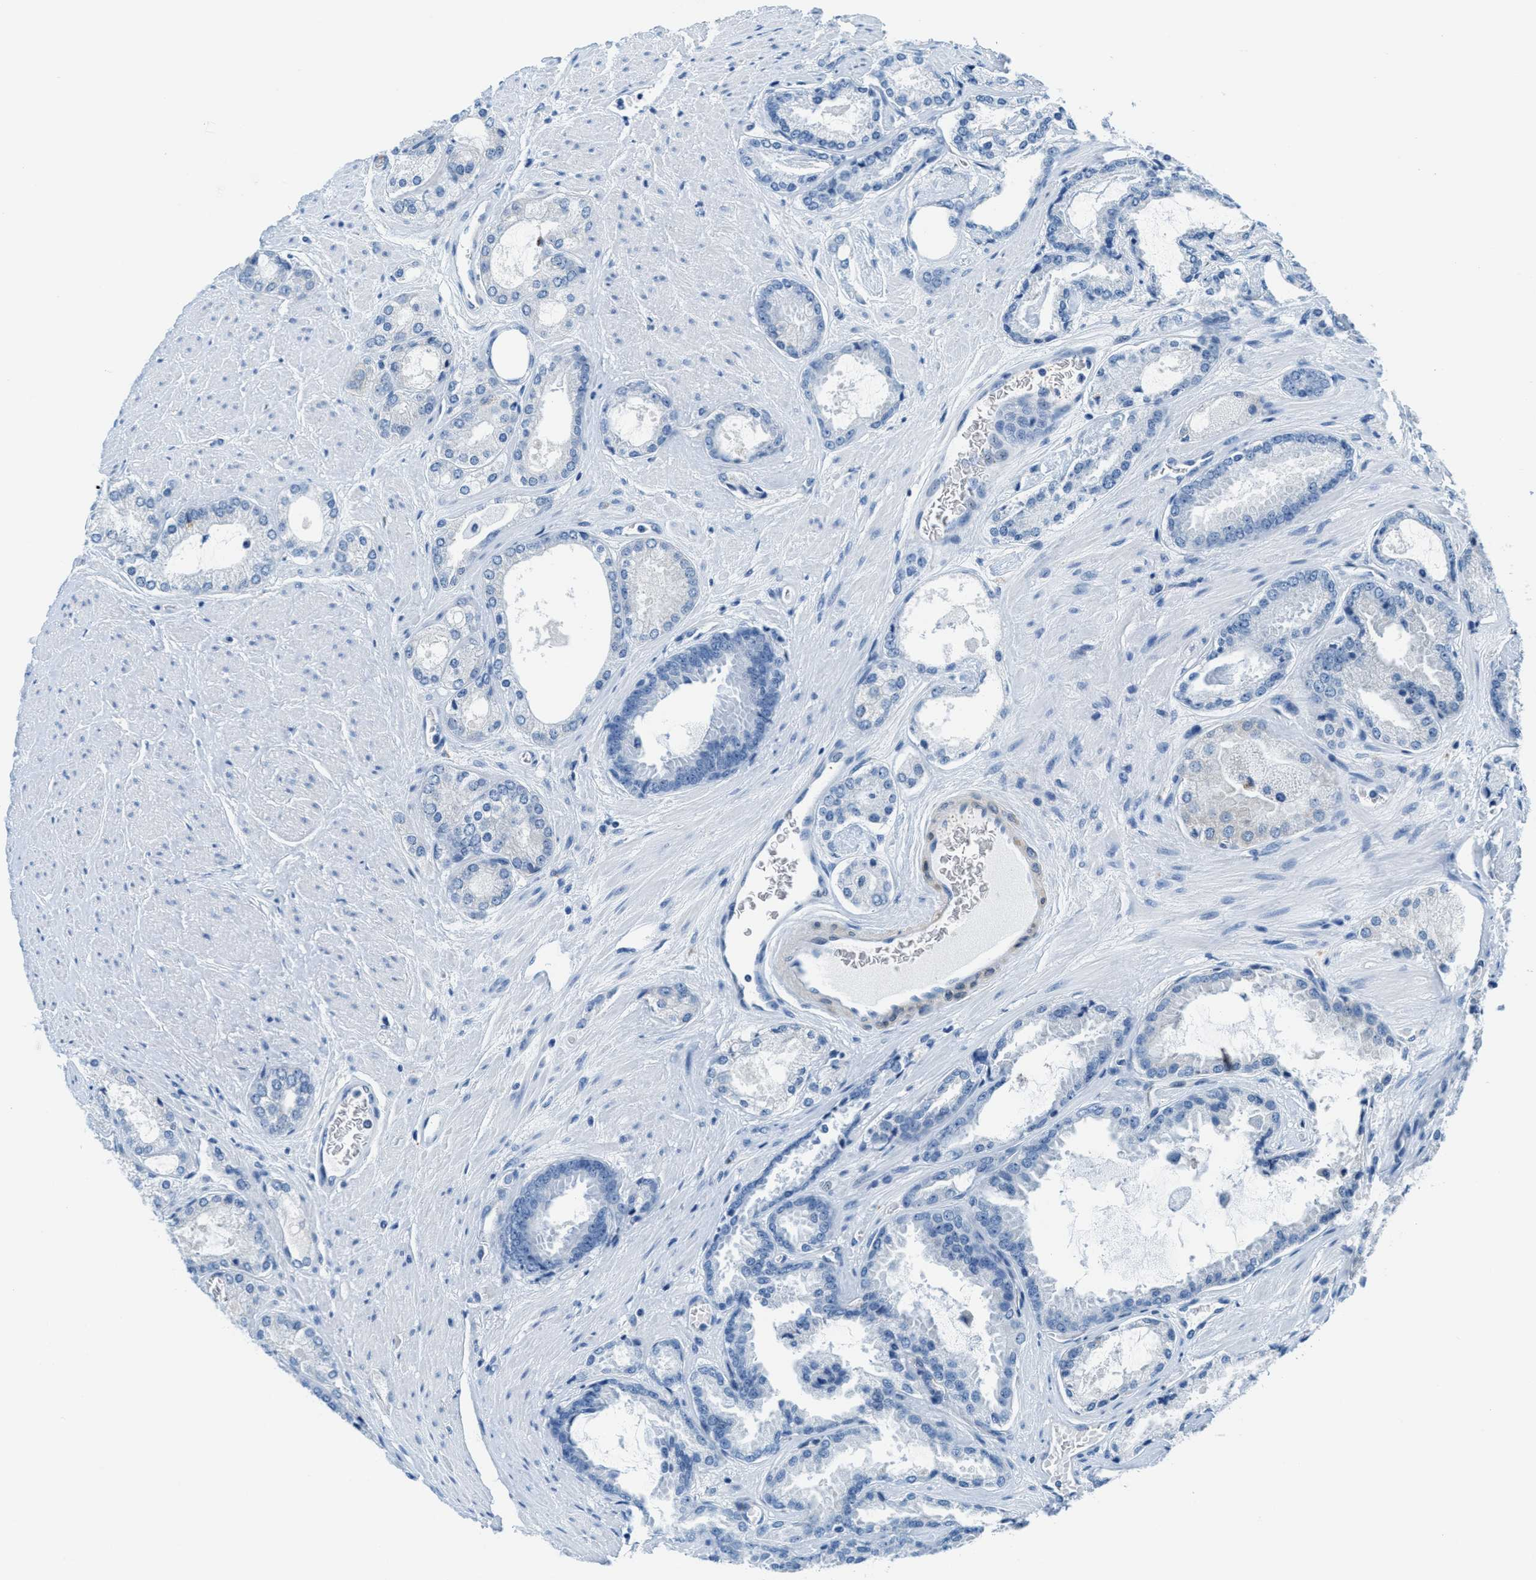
{"staining": {"intensity": "negative", "quantity": "none", "location": "none"}, "tissue": "prostate cancer", "cell_type": "Tumor cells", "image_type": "cancer", "snomed": [{"axis": "morphology", "description": "Adenocarcinoma, High grade"}, {"axis": "topography", "description": "Prostate"}], "caption": "Histopathology image shows no significant protein staining in tumor cells of adenocarcinoma (high-grade) (prostate).", "gene": "MAPRE2", "patient": {"sex": "male", "age": 65}}